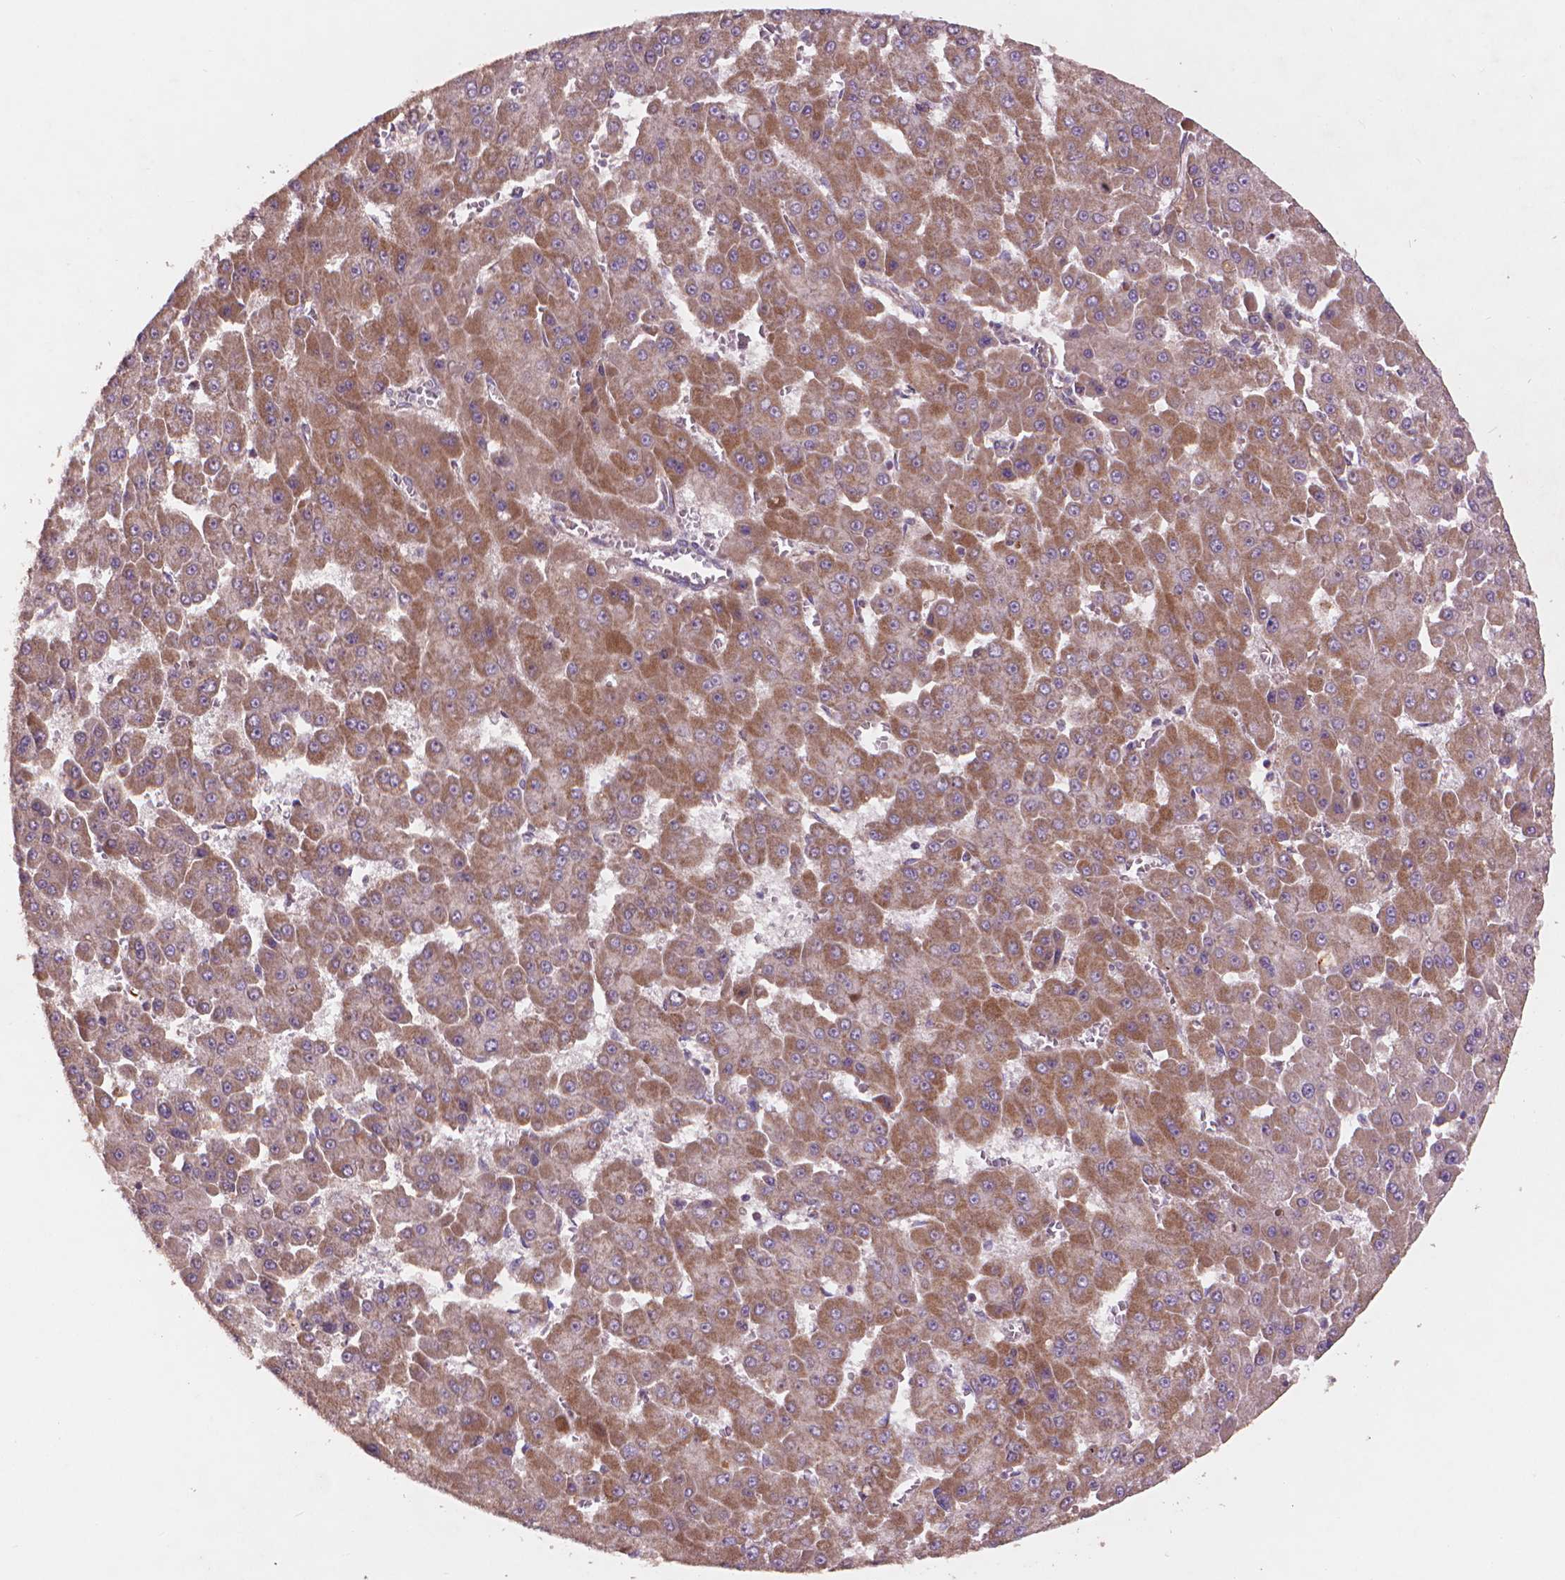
{"staining": {"intensity": "moderate", "quantity": ">75%", "location": "cytoplasmic/membranous"}, "tissue": "liver cancer", "cell_type": "Tumor cells", "image_type": "cancer", "snomed": [{"axis": "morphology", "description": "Carcinoma, Hepatocellular, NOS"}, {"axis": "topography", "description": "Liver"}], "caption": "IHC (DAB) staining of human liver cancer (hepatocellular carcinoma) reveals moderate cytoplasmic/membranous protein staining in about >75% of tumor cells.", "gene": "NLRX1", "patient": {"sex": "male", "age": 78}}